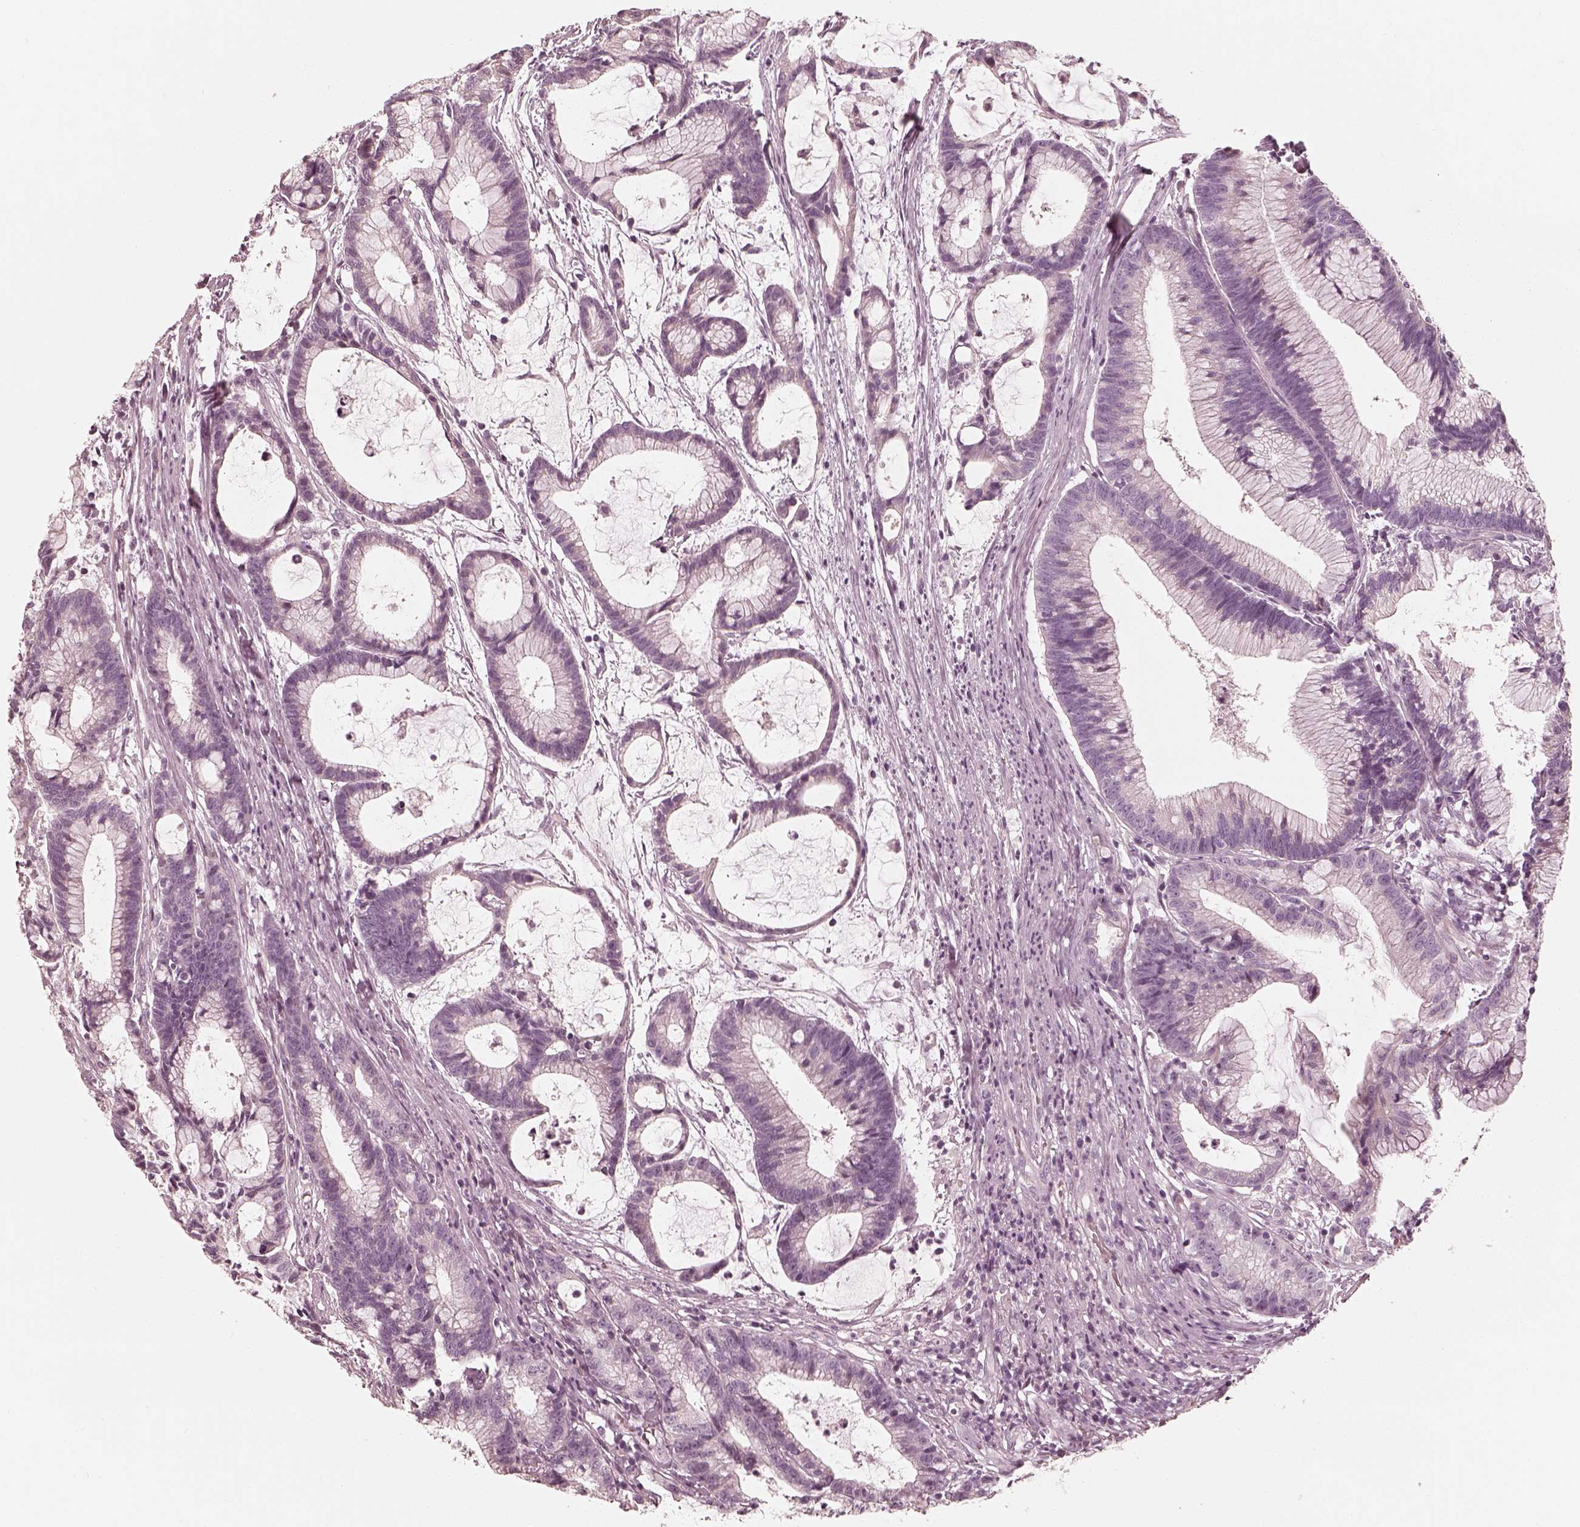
{"staining": {"intensity": "negative", "quantity": "none", "location": "none"}, "tissue": "colorectal cancer", "cell_type": "Tumor cells", "image_type": "cancer", "snomed": [{"axis": "morphology", "description": "Adenocarcinoma, NOS"}, {"axis": "topography", "description": "Colon"}], "caption": "Immunohistochemistry (IHC) histopathology image of adenocarcinoma (colorectal) stained for a protein (brown), which exhibits no positivity in tumor cells. The staining is performed using DAB (3,3'-diaminobenzidine) brown chromogen with nuclei counter-stained in using hematoxylin.", "gene": "SPATA24", "patient": {"sex": "female", "age": 78}}